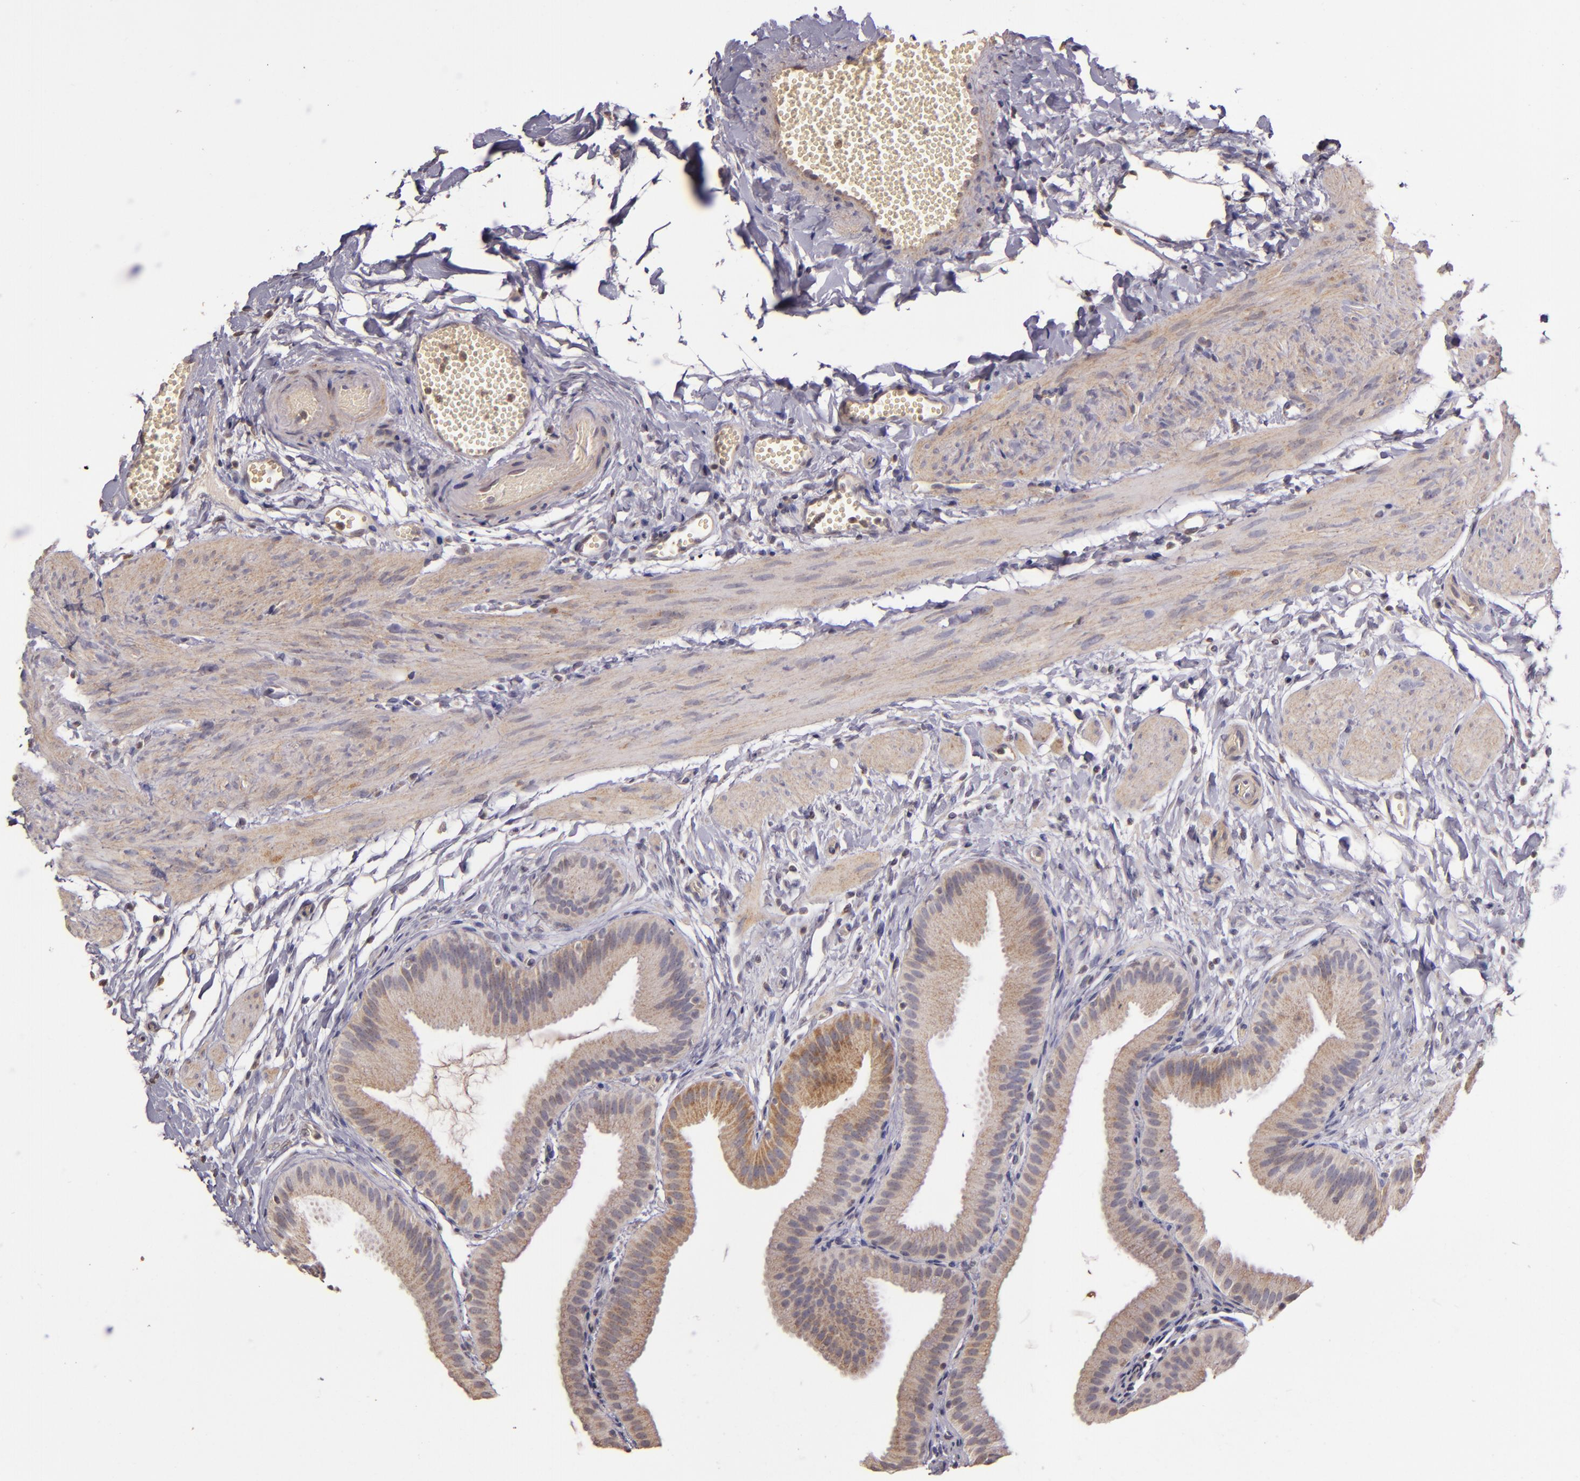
{"staining": {"intensity": "negative", "quantity": "none", "location": "none"}, "tissue": "gallbladder", "cell_type": "Glandular cells", "image_type": "normal", "snomed": [{"axis": "morphology", "description": "Normal tissue, NOS"}, {"axis": "topography", "description": "Gallbladder"}], "caption": "High power microscopy image of an immunohistochemistry (IHC) histopathology image of unremarkable gallbladder, revealing no significant positivity in glandular cells. (DAB immunohistochemistry with hematoxylin counter stain).", "gene": "ABL1", "patient": {"sex": "female", "age": 63}}